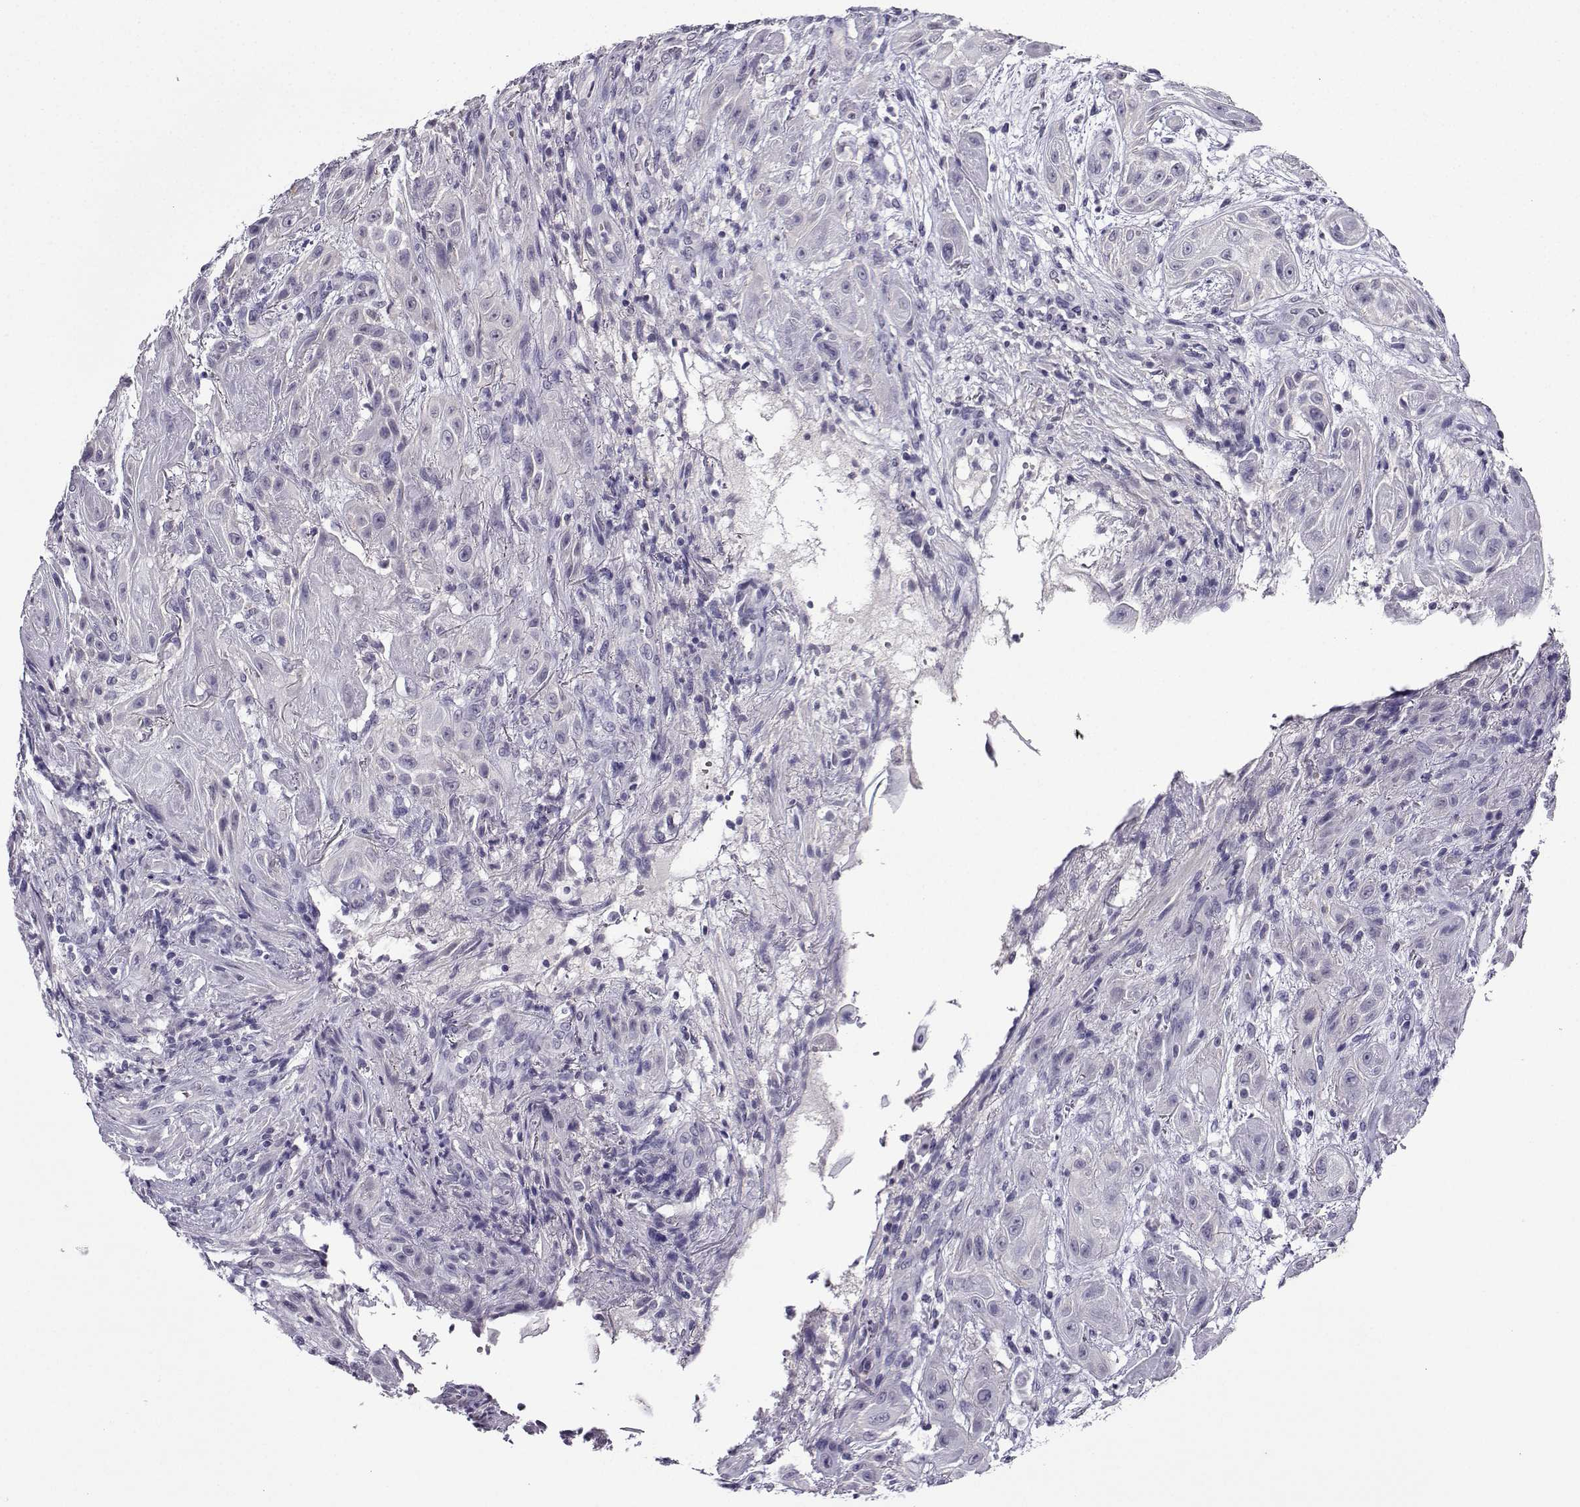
{"staining": {"intensity": "negative", "quantity": "none", "location": "none"}, "tissue": "skin cancer", "cell_type": "Tumor cells", "image_type": "cancer", "snomed": [{"axis": "morphology", "description": "Squamous cell carcinoma, NOS"}, {"axis": "topography", "description": "Skin"}], "caption": "Protein analysis of skin cancer reveals no significant staining in tumor cells. (Stains: DAB (3,3'-diaminobenzidine) immunohistochemistry with hematoxylin counter stain, Microscopy: brightfield microscopy at high magnification).", "gene": "LRFN2", "patient": {"sex": "male", "age": 62}}